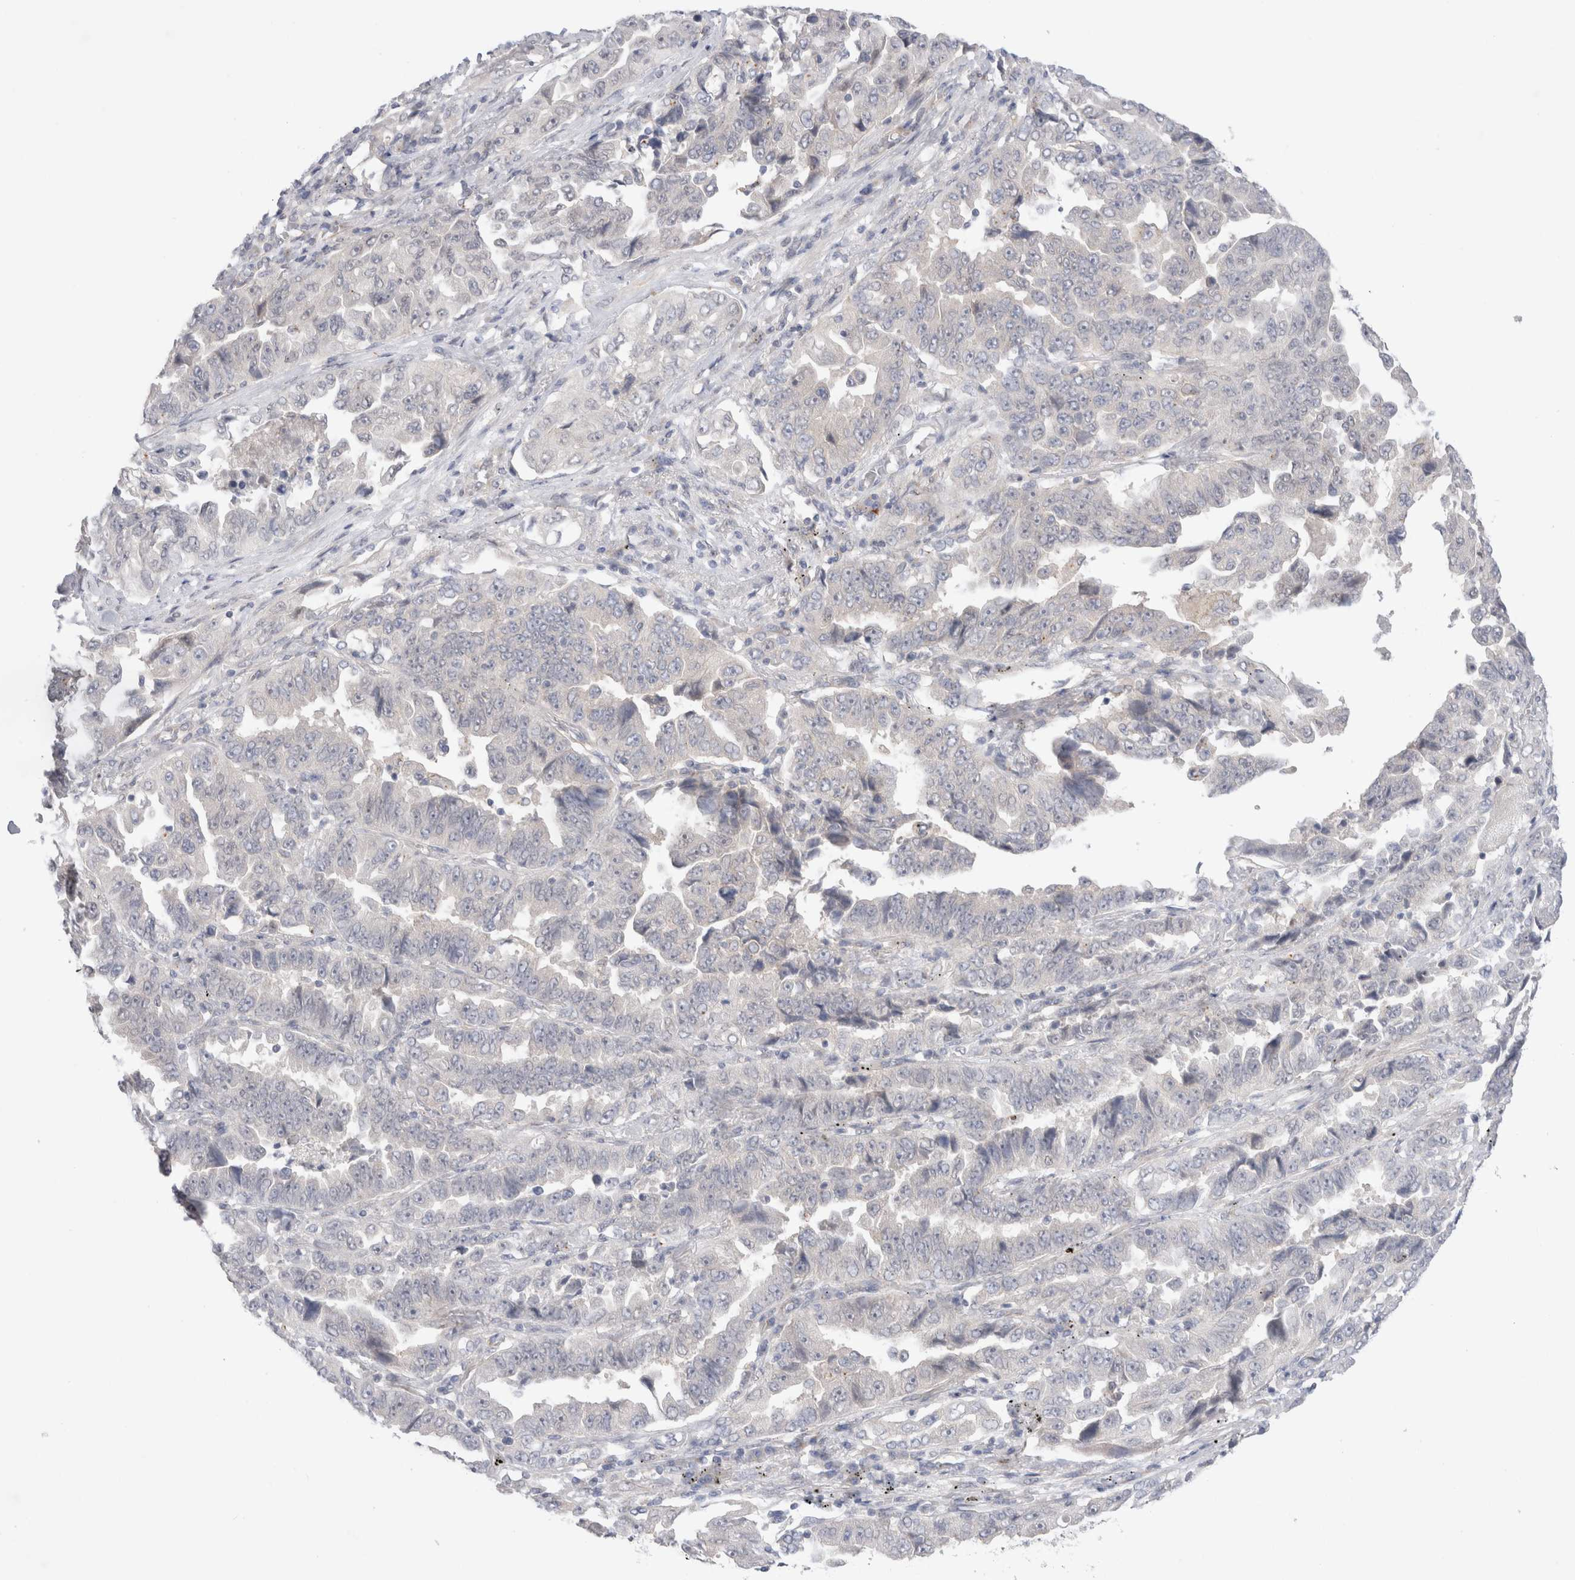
{"staining": {"intensity": "negative", "quantity": "none", "location": "none"}, "tissue": "lung cancer", "cell_type": "Tumor cells", "image_type": "cancer", "snomed": [{"axis": "morphology", "description": "Adenocarcinoma, NOS"}, {"axis": "topography", "description": "Lung"}], "caption": "A micrograph of lung cancer stained for a protein demonstrates no brown staining in tumor cells.", "gene": "BICD2", "patient": {"sex": "female", "age": 51}}